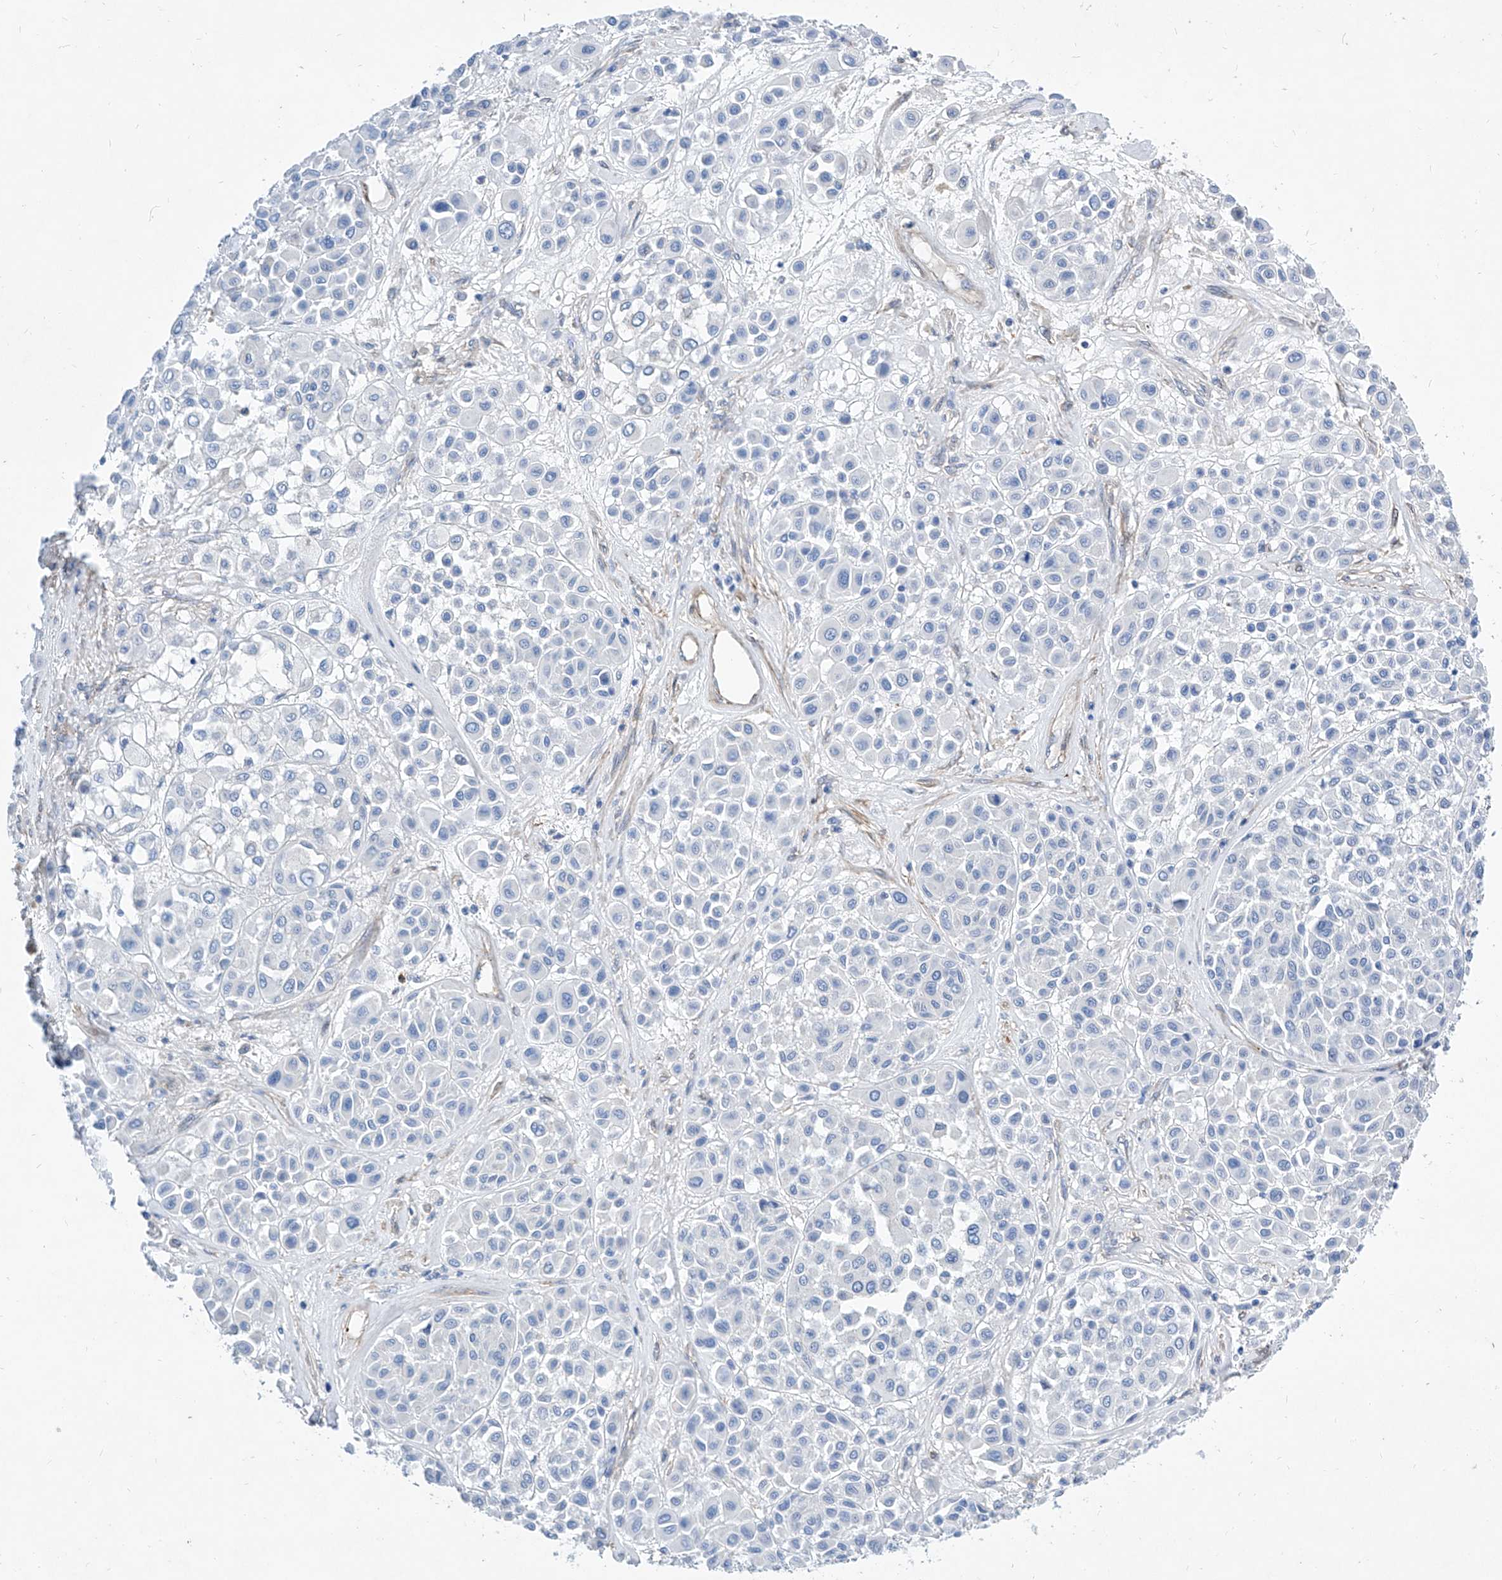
{"staining": {"intensity": "negative", "quantity": "none", "location": "none"}, "tissue": "melanoma", "cell_type": "Tumor cells", "image_type": "cancer", "snomed": [{"axis": "morphology", "description": "Malignant melanoma, Metastatic site"}, {"axis": "topography", "description": "Soft tissue"}], "caption": "IHC image of neoplastic tissue: human malignant melanoma (metastatic site) stained with DAB reveals no significant protein staining in tumor cells.", "gene": "TAS2R60", "patient": {"sex": "male", "age": 41}}